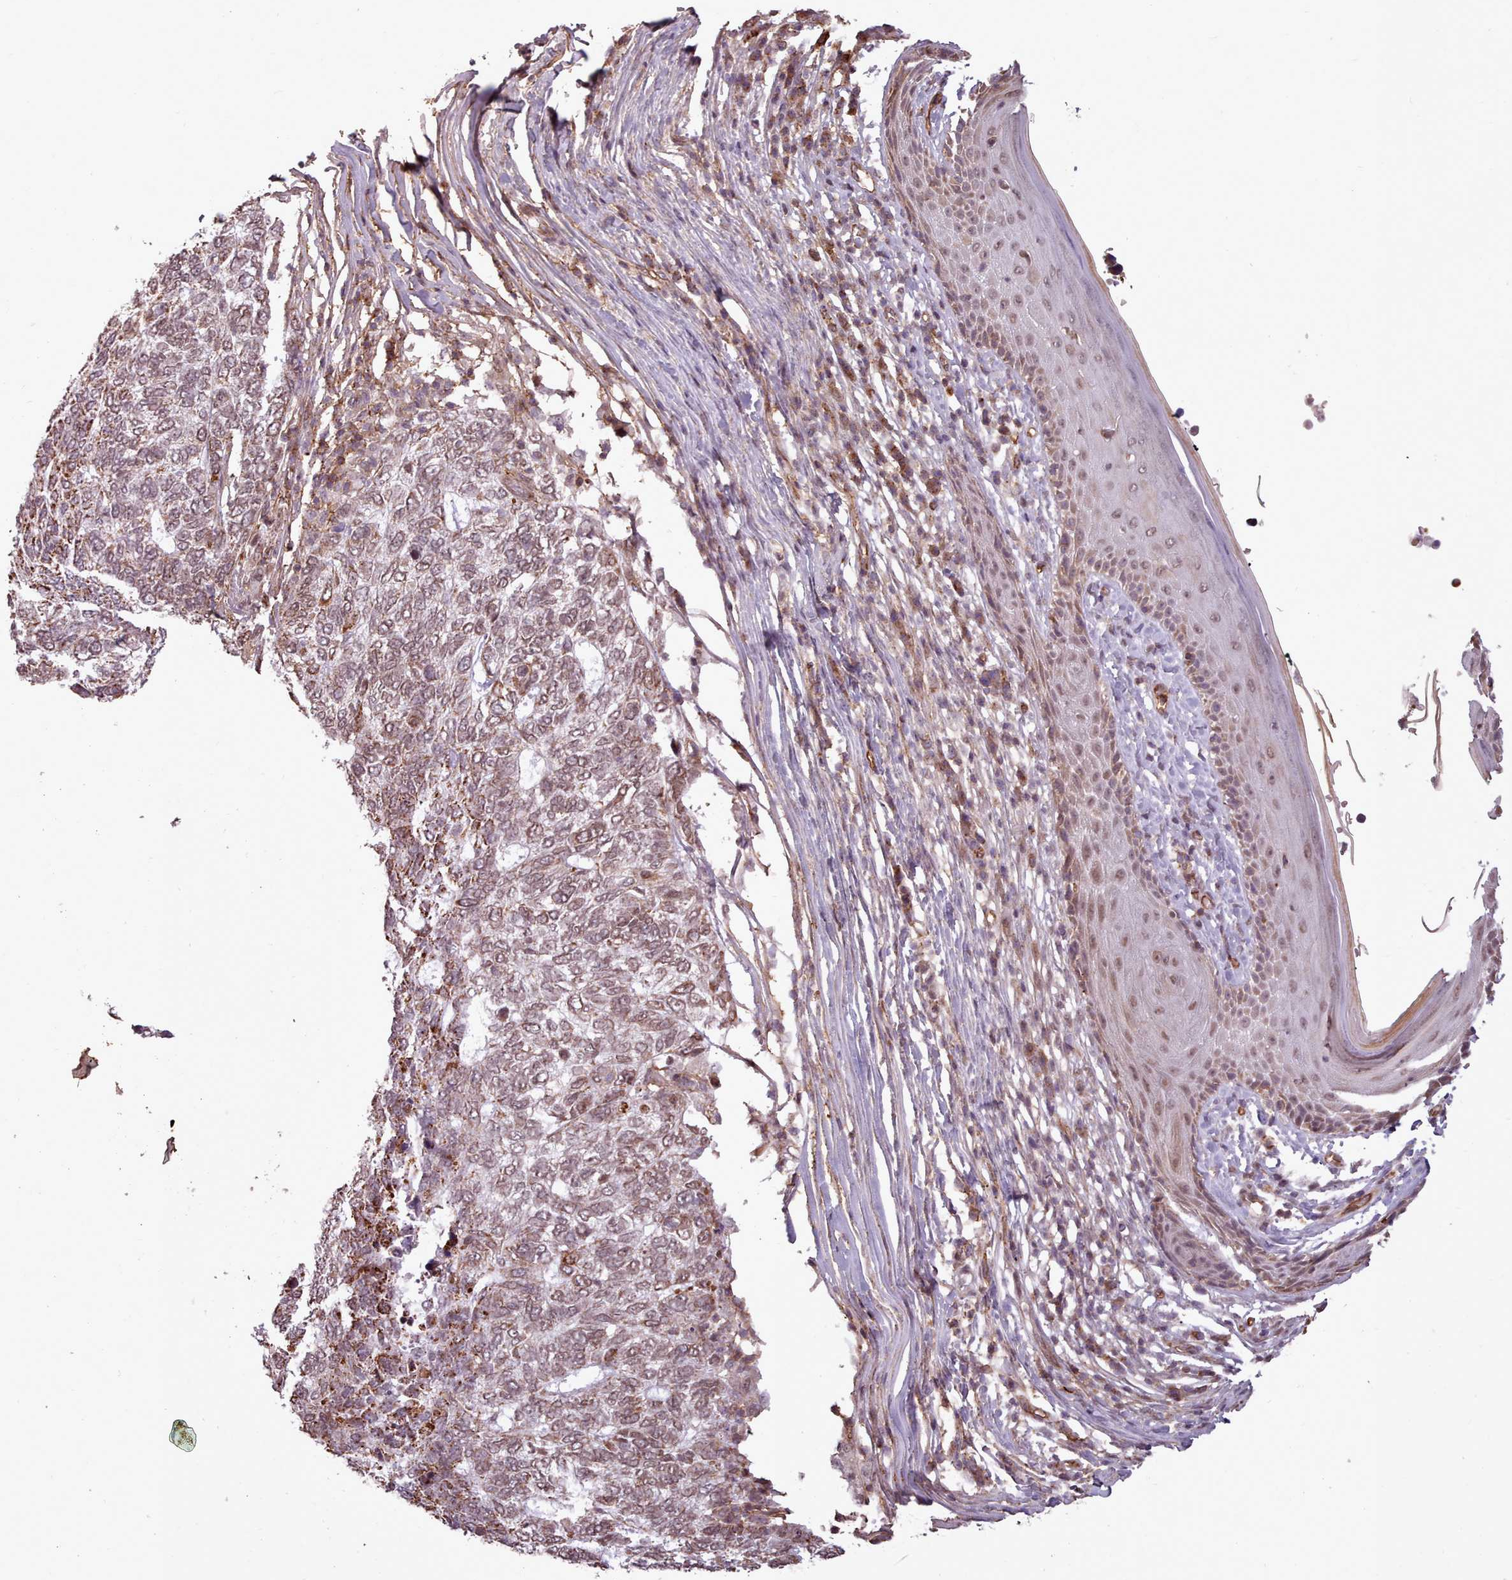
{"staining": {"intensity": "weak", "quantity": ">75%", "location": "nuclear"}, "tissue": "skin cancer", "cell_type": "Tumor cells", "image_type": "cancer", "snomed": [{"axis": "morphology", "description": "Basal cell carcinoma"}, {"axis": "topography", "description": "Skin"}], "caption": "A low amount of weak nuclear staining is present in about >75% of tumor cells in basal cell carcinoma (skin) tissue.", "gene": "ZMYM4", "patient": {"sex": "female", "age": 65}}